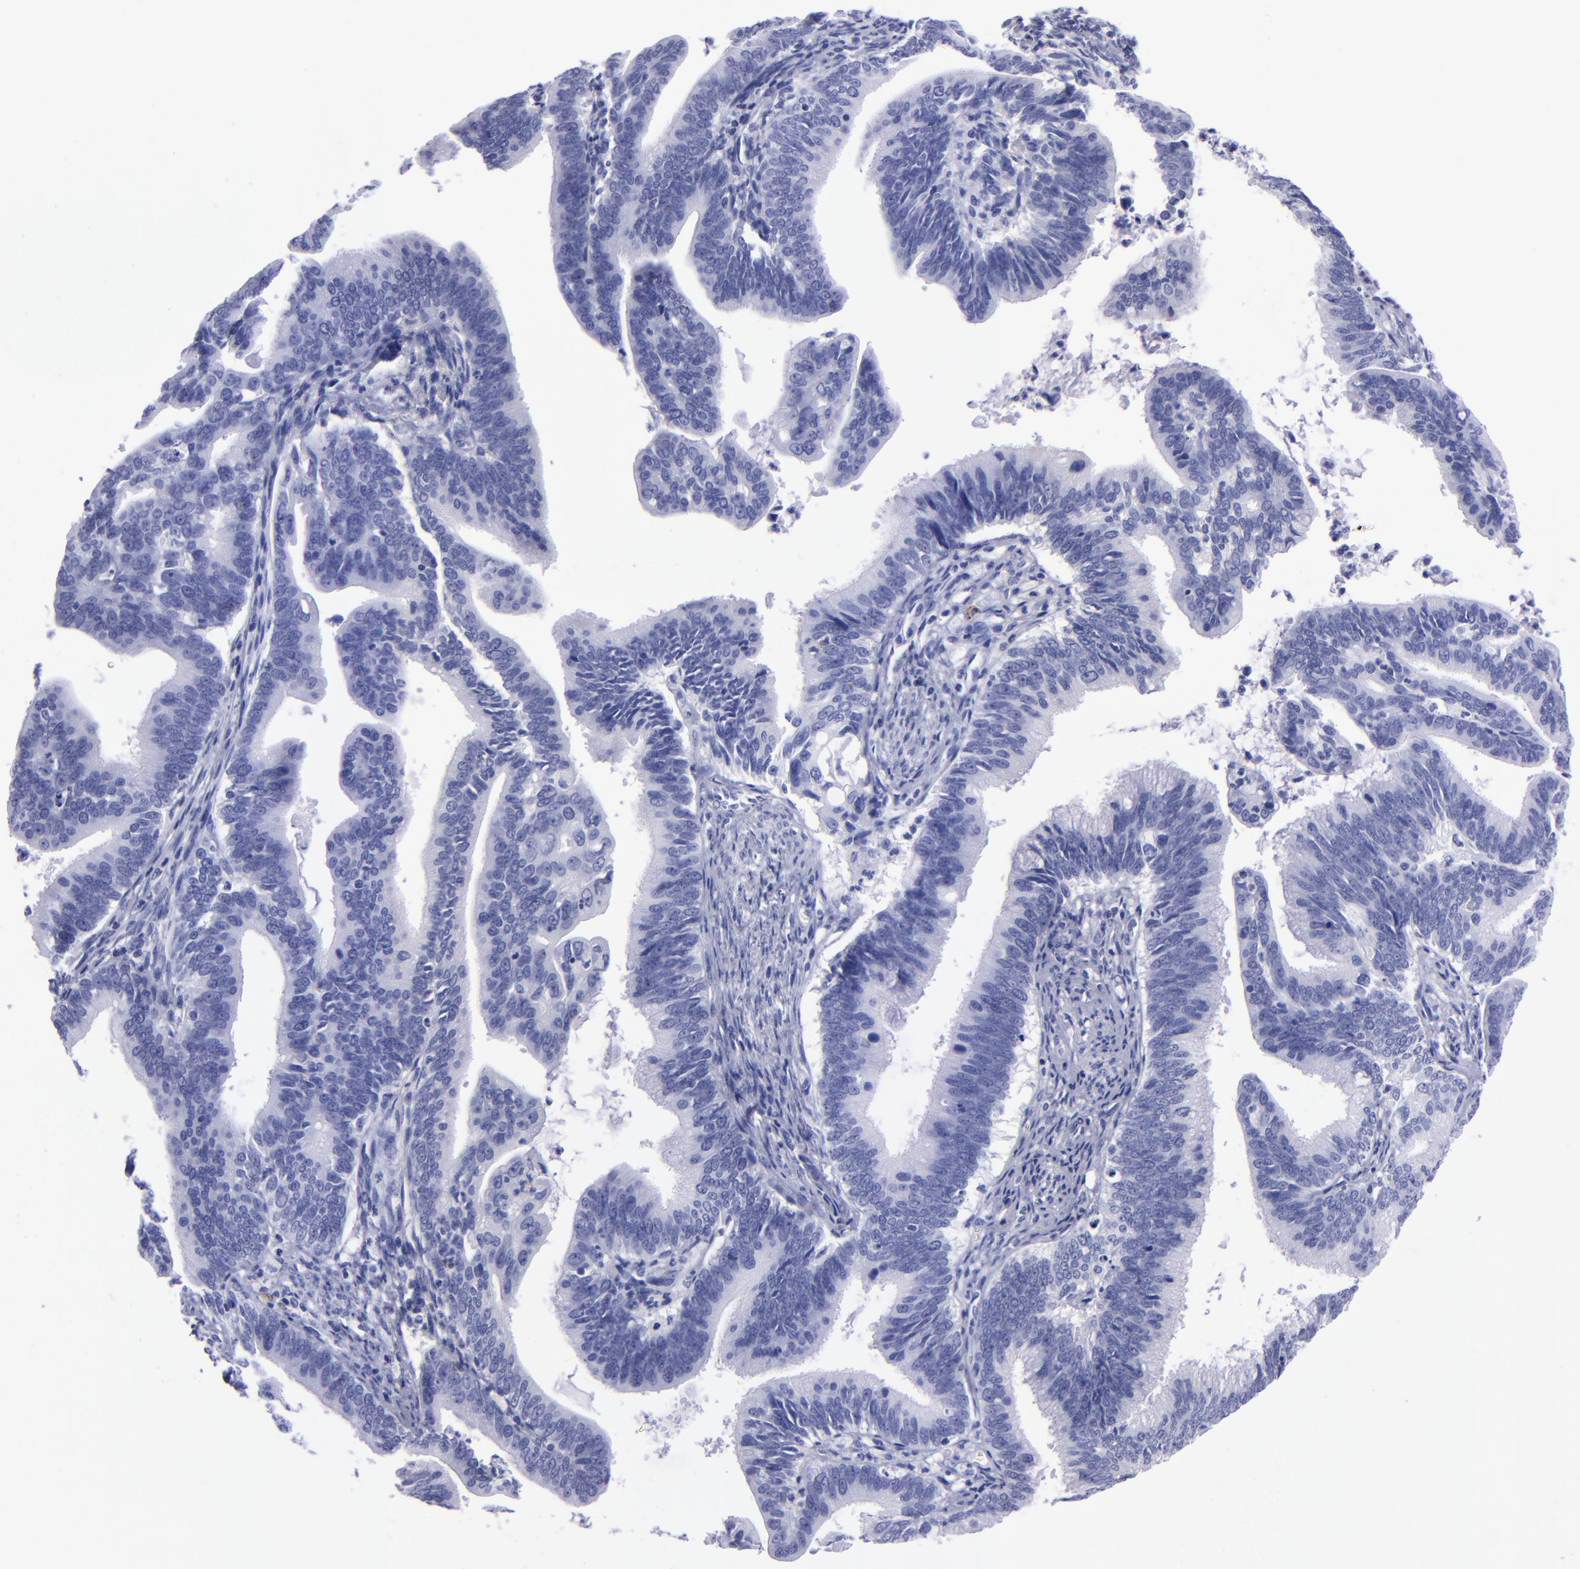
{"staining": {"intensity": "negative", "quantity": "none", "location": "none"}, "tissue": "cervical cancer", "cell_type": "Tumor cells", "image_type": "cancer", "snomed": [{"axis": "morphology", "description": "Adenocarcinoma, NOS"}, {"axis": "topography", "description": "Cervix"}], "caption": "Immunohistochemistry (IHC) image of neoplastic tissue: human cervical adenocarcinoma stained with DAB reveals no significant protein expression in tumor cells.", "gene": "CD38", "patient": {"sex": "female", "age": 47}}